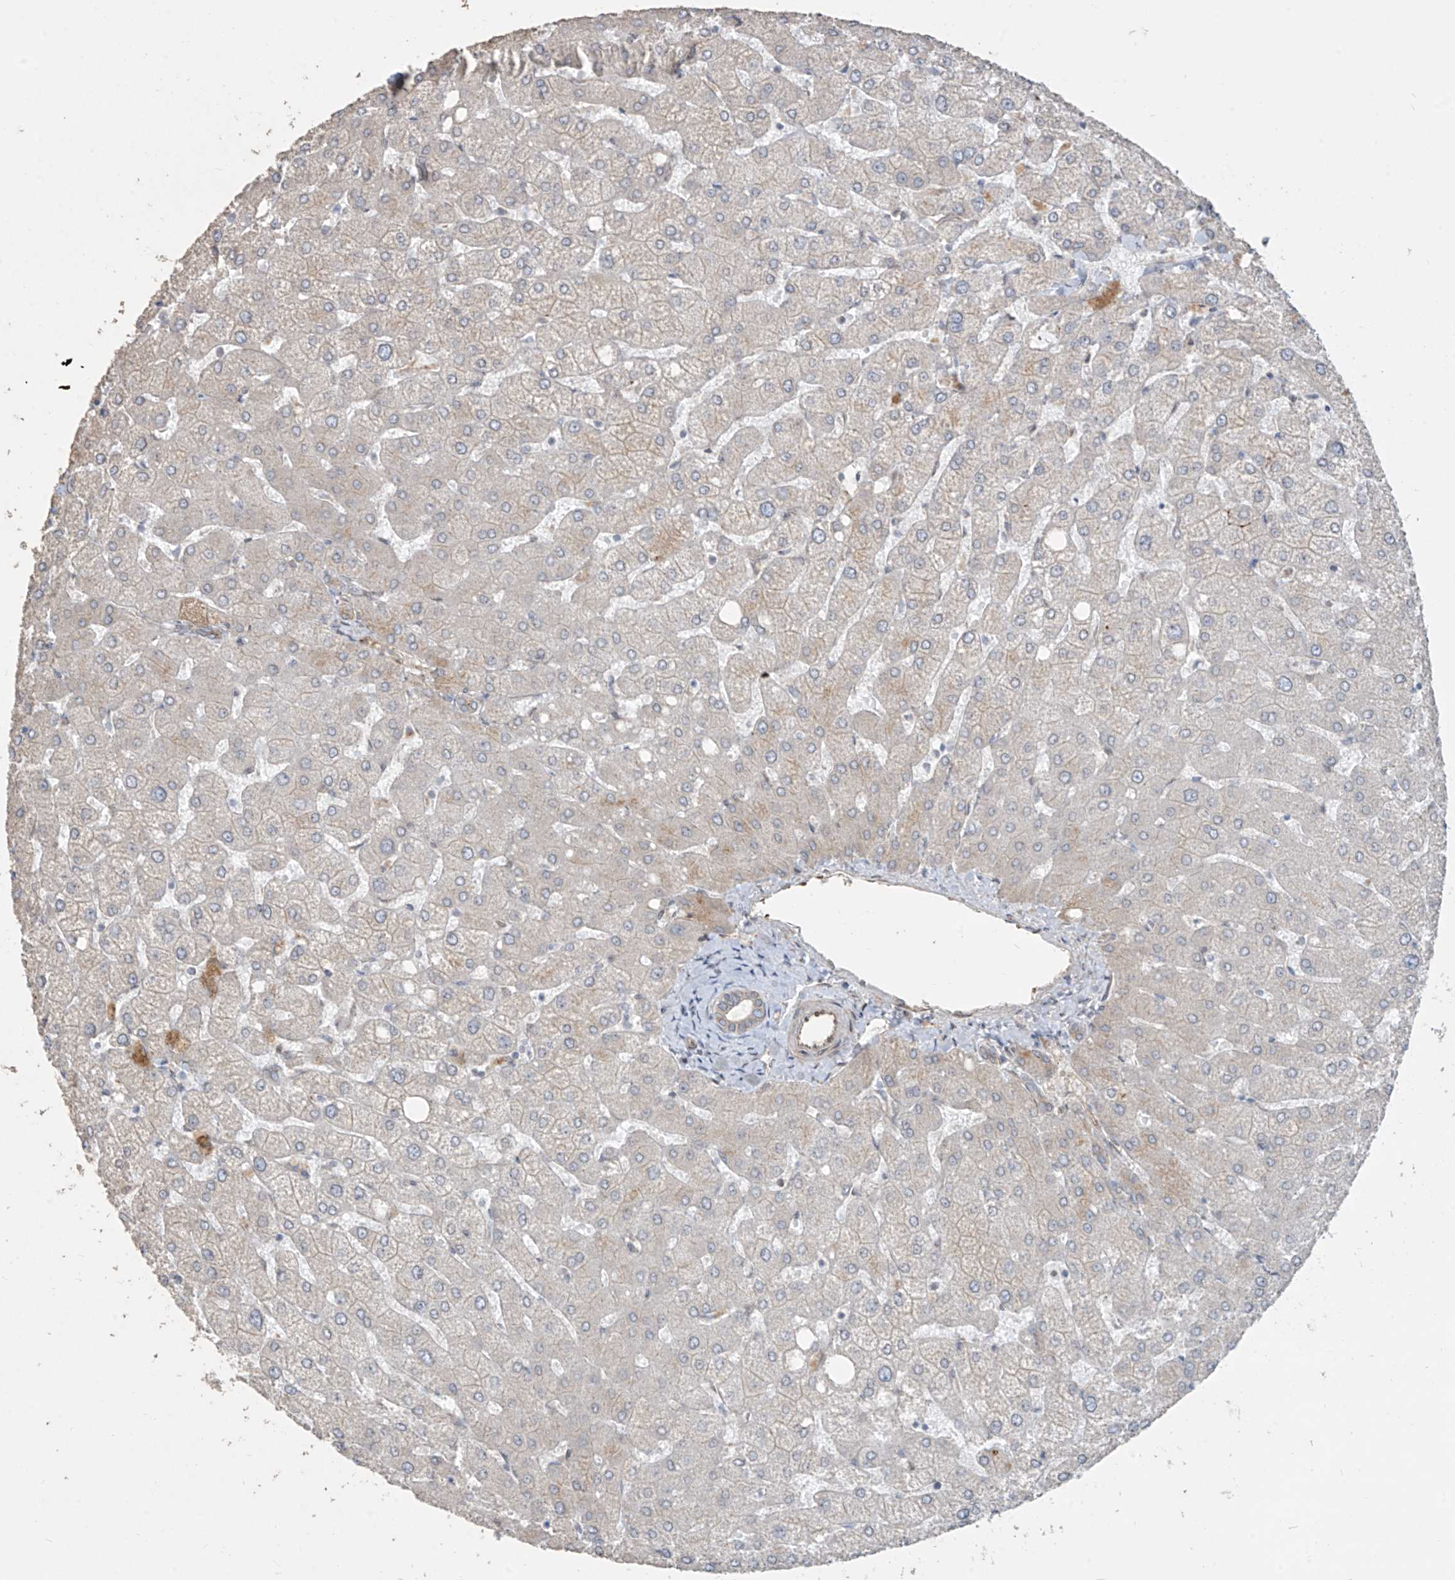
{"staining": {"intensity": "weak", "quantity": ">75%", "location": "cytoplasmic/membranous"}, "tissue": "liver", "cell_type": "Cholangiocytes", "image_type": "normal", "snomed": [{"axis": "morphology", "description": "Normal tissue, NOS"}, {"axis": "topography", "description": "Liver"}], "caption": "IHC image of normal liver: human liver stained using immunohistochemistry (IHC) demonstrates low levels of weak protein expression localized specifically in the cytoplasmic/membranous of cholangiocytes, appearing as a cytoplasmic/membranous brown color.", "gene": "ABTB1", "patient": {"sex": "female", "age": 54}}